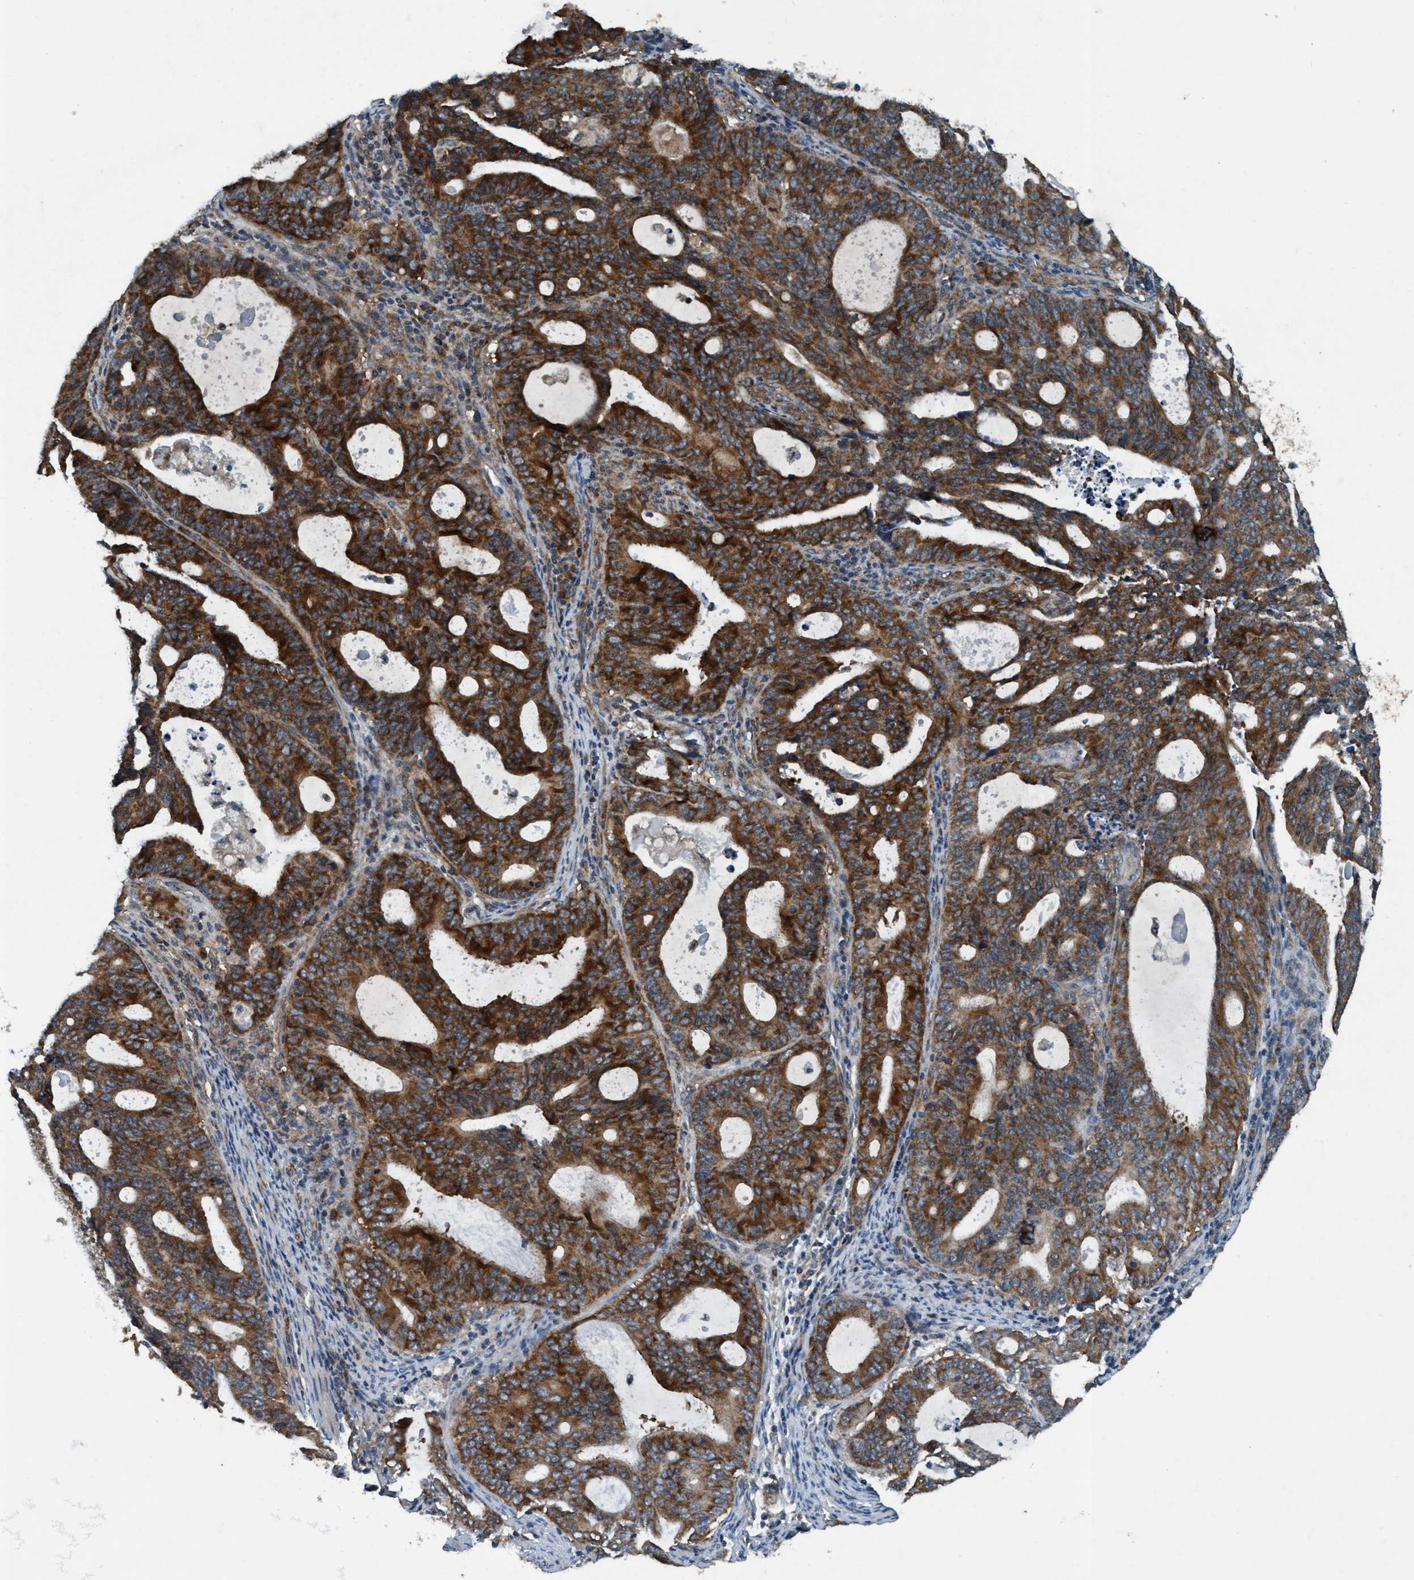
{"staining": {"intensity": "strong", "quantity": ">75%", "location": "cytoplasmic/membranous"}, "tissue": "endometrial cancer", "cell_type": "Tumor cells", "image_type": "cancer", "snomed": [{"axis": "morphology", "description": "Adenocarcinoma, NOS"}, {"axis": "topography", "description": "Uterus"}], "caption": "Approximately >75% of tumor cells in human endometrial cancer demonstrate strong cytoplasmic/membranous protein expression as visualized by brown immunohistochemical staining.", "gene": "AKT1S1", "patient": {"sex": "female", "age": 83}}